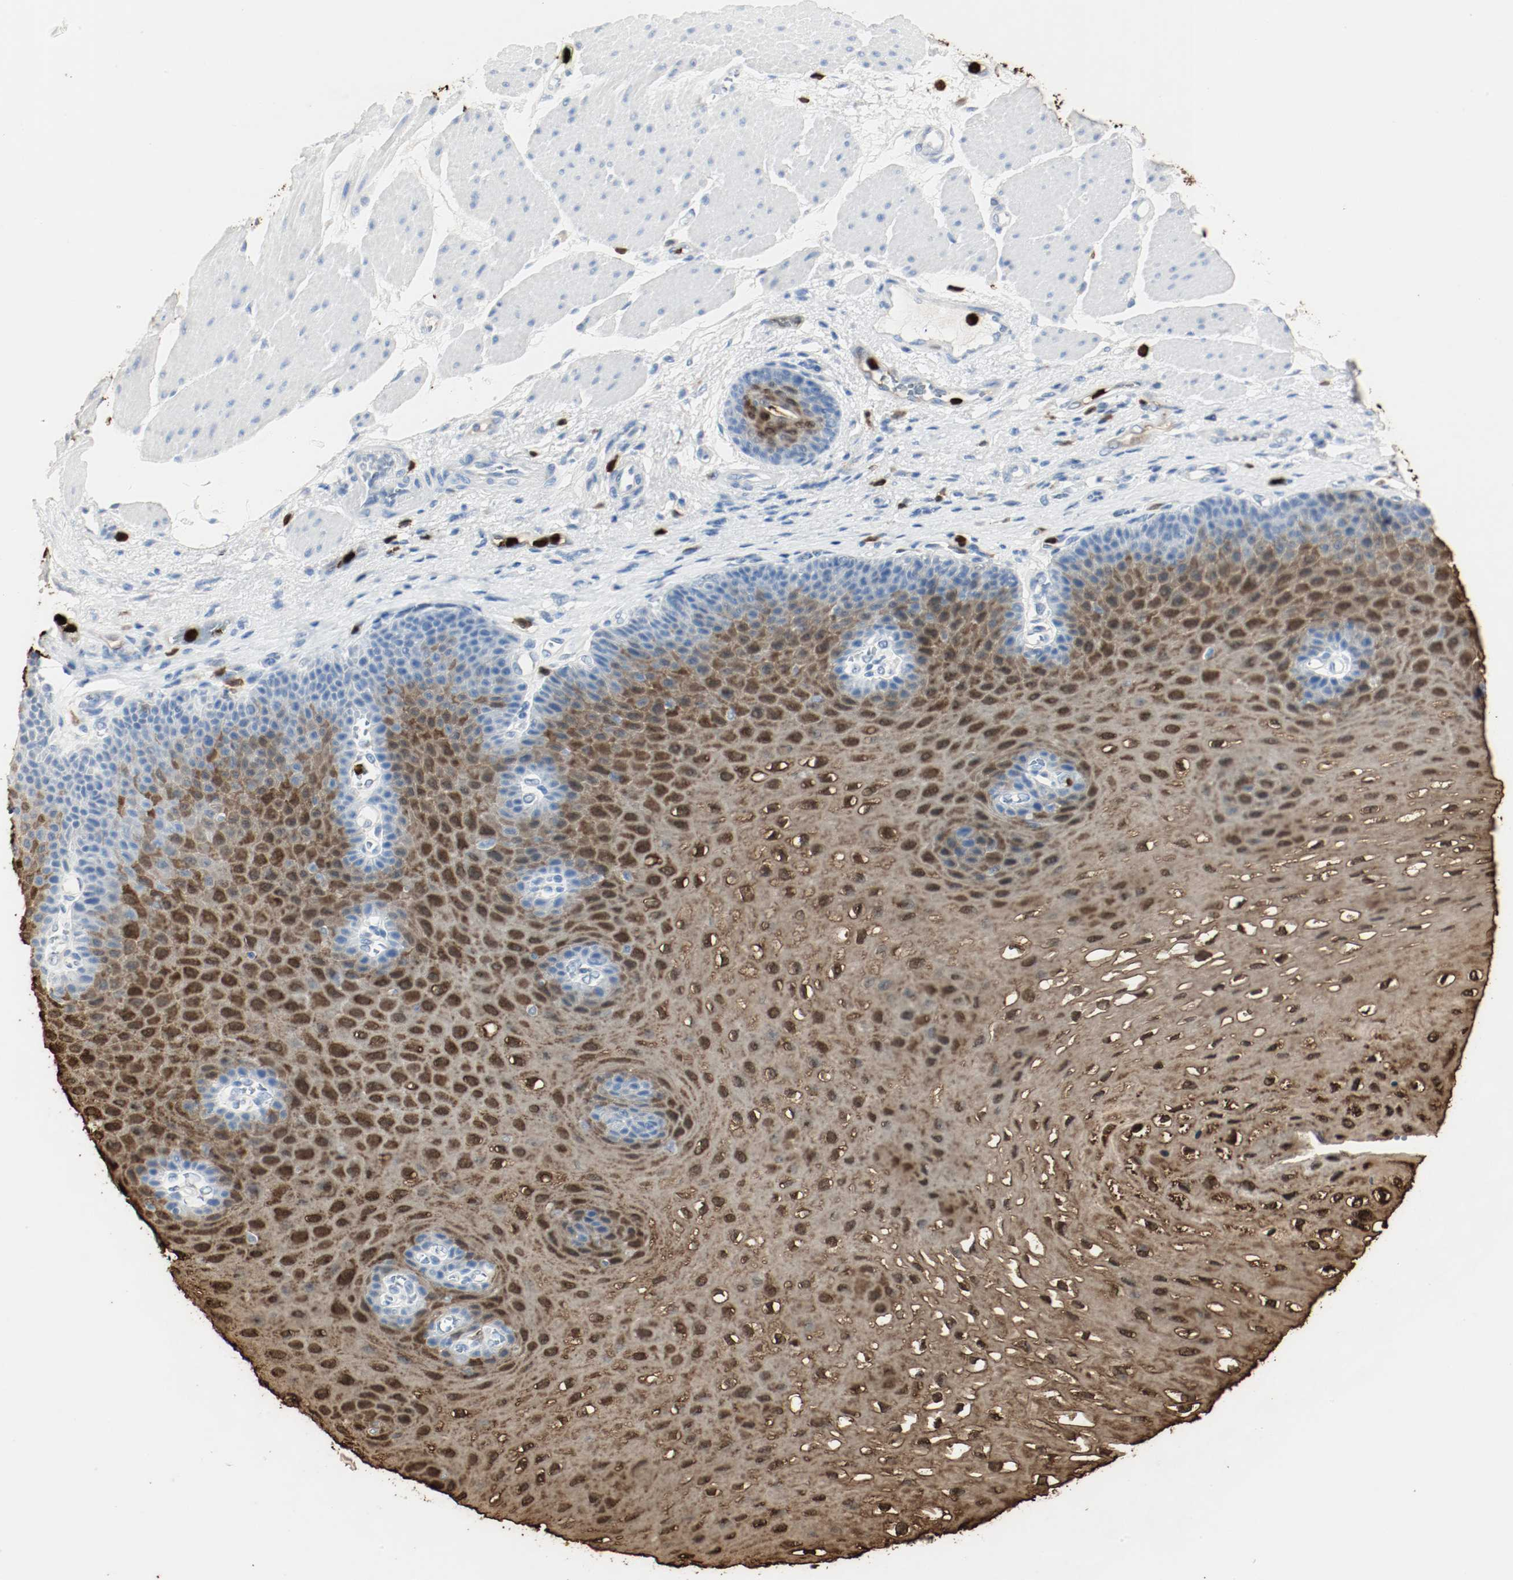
{"staining": {"intensity": "strong", "quantity": ">75%", "location": "cytoplasmic/membranous,nuclear"}, "tissue": "esophagus", "cell_type": "Squamous epithelial cells", "image_type": "normal", "snomed": [{"axis": "morphology", "description": "Normal tissue, NOS"}, {"axis": "topography", "description": "Esophagus"}], "caption": "An immunohistochemistry (IHC) image of benign tissue is shown. Protein staining in brown highlights strong cytoplasmic/membranous,nuclear positivity in esophagus within squamous epithelial cells.", "gene": "S100A9", "patient": {"sex": "female", "age": 72}}